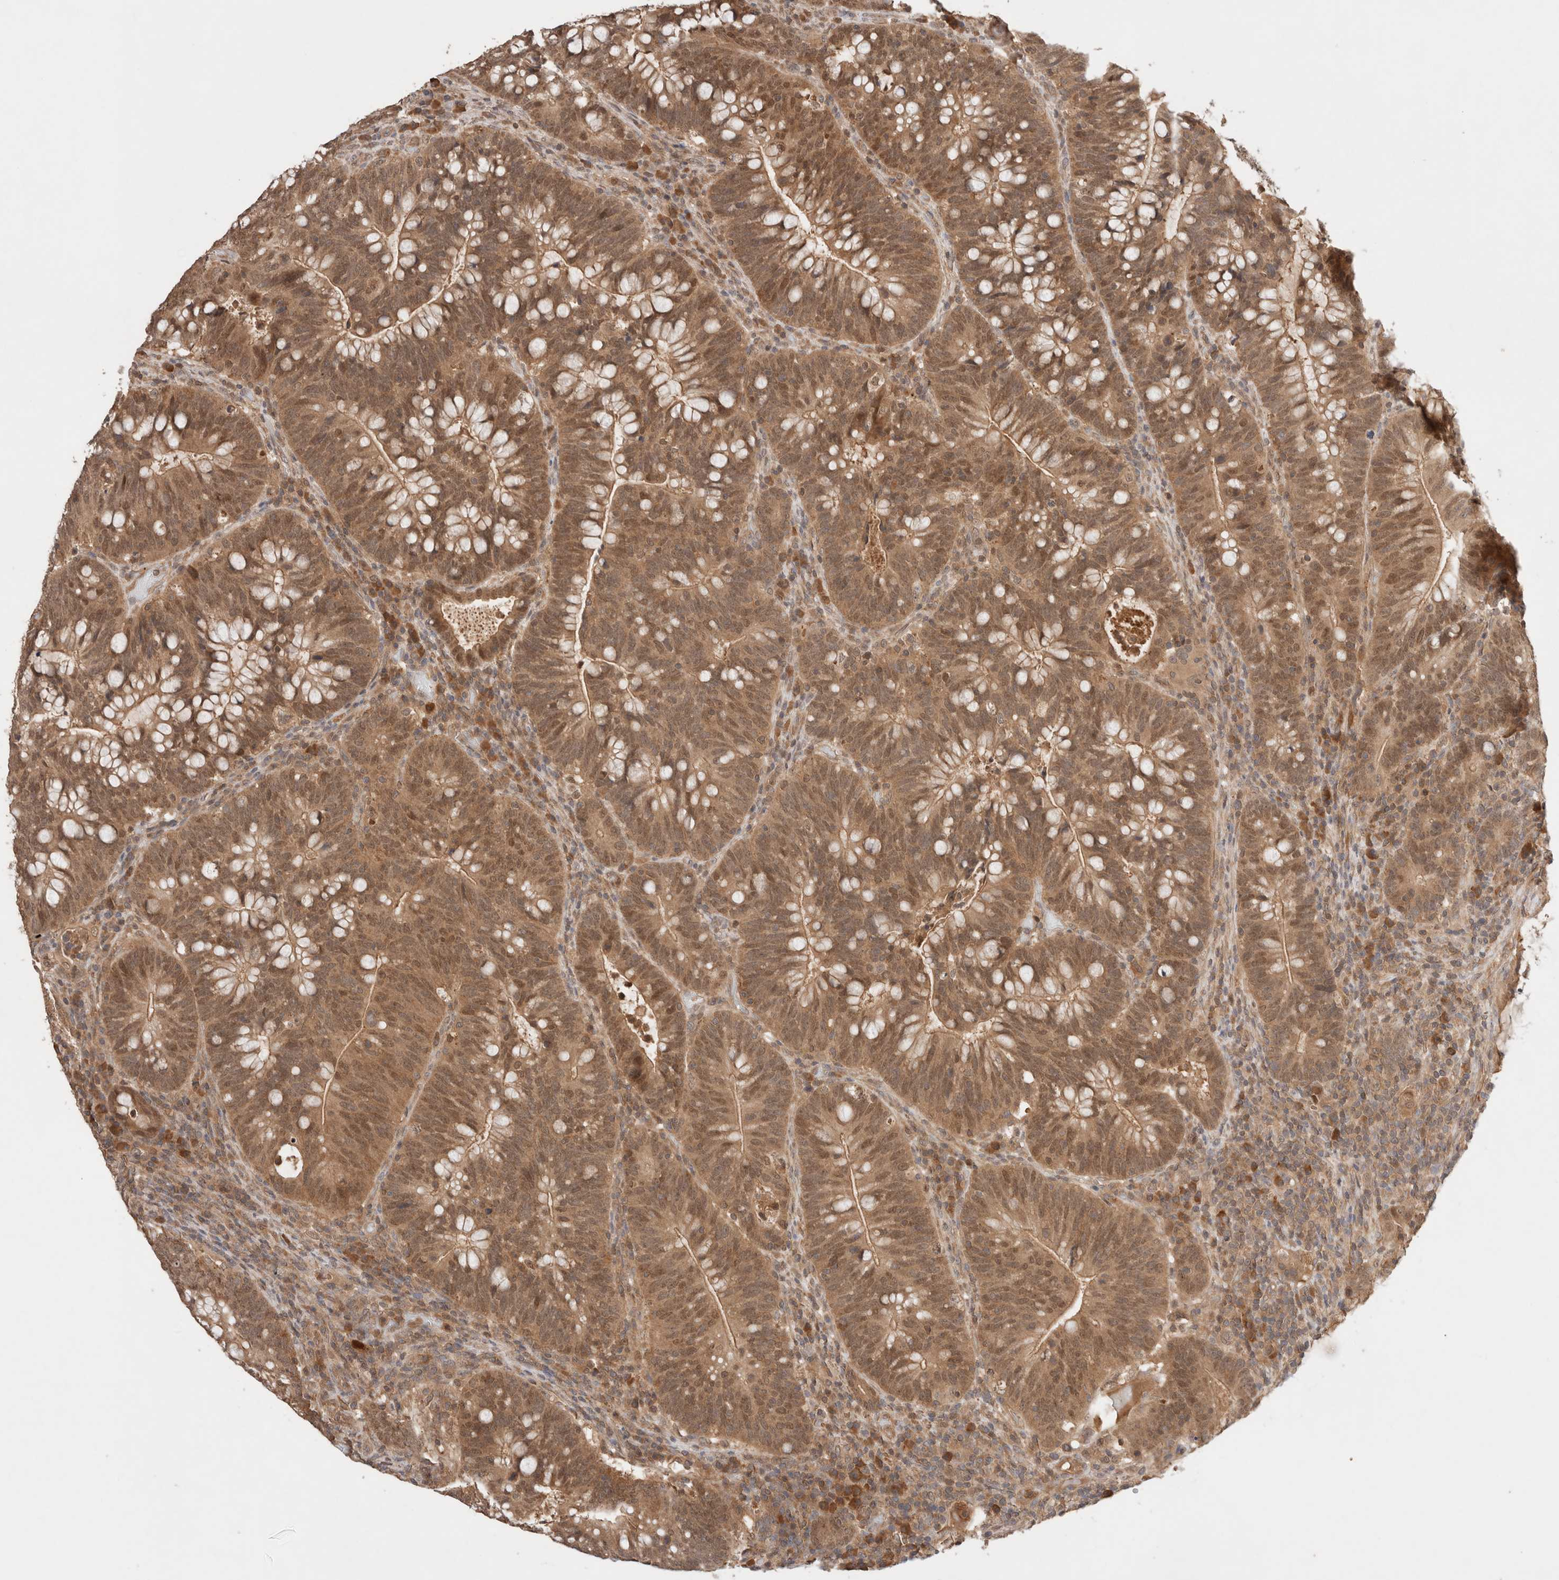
{"staining": {"intensity": "moderate", "quantity": ">75%", "location": "cytoplasmic/membranous,nuclear"}, "tissue": "colorectal cancer", "cell_type": "Tumor cells", "image_type": "cancer", "snomed": [{"axis": "morphology", "description": "Adenocarcinoma, NOS"}, {"axis": "topography", "description": "Colon"}], "caption": "Immunohistochemical staining of human colorectal cancer (adenocarcinoma) demonstrates moderate cytoplasmic/membranous and nuclear protein staining in approximately >75% of tumor cells. The staining is performed using DAB brown chromogen to label protein expression. The nuclei are counter-stained blue using hematoxylin.", "gene": "CARNMT1", "patient": {"sex": "female", "age": 66}}